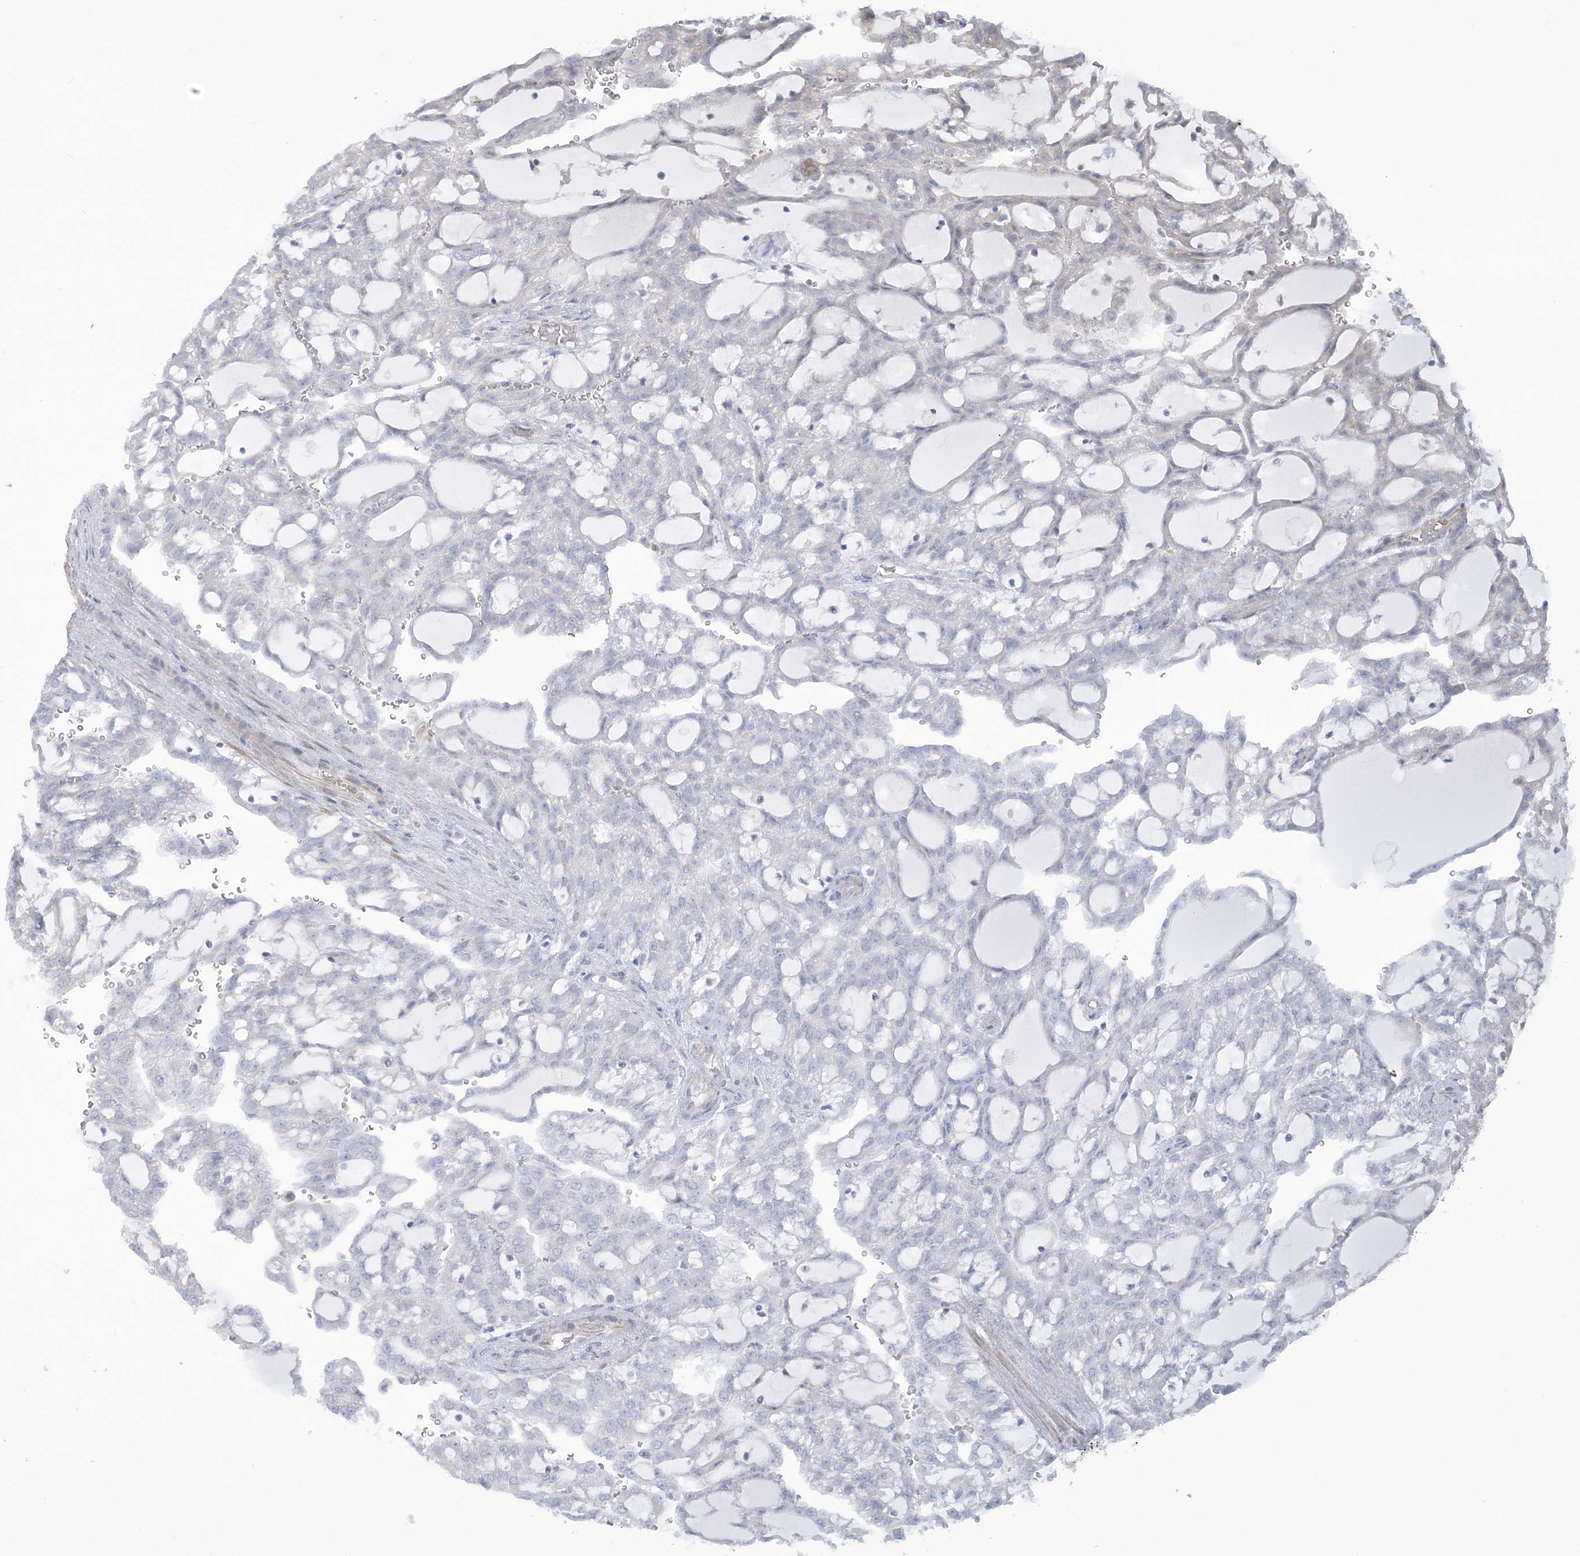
{"staining": {"intensity": "negative", "quantity": "none", "location": "none"}, "tissue": "renal cancer", "cell_type": "Tumor cells", "image_type": "cancer", "snomed": [{"axis": "morphology", "description": "Adenocarcinoma, NOS"}, {"axis": "topography", "description": "Kidney"}], "caption": "Adenocarcinoma (renal) was stained to show a protein in brown. There is no significant staining in tumor cells.", "gene": "ZNF821", "patient": {"sex": "male", "age": 63}}